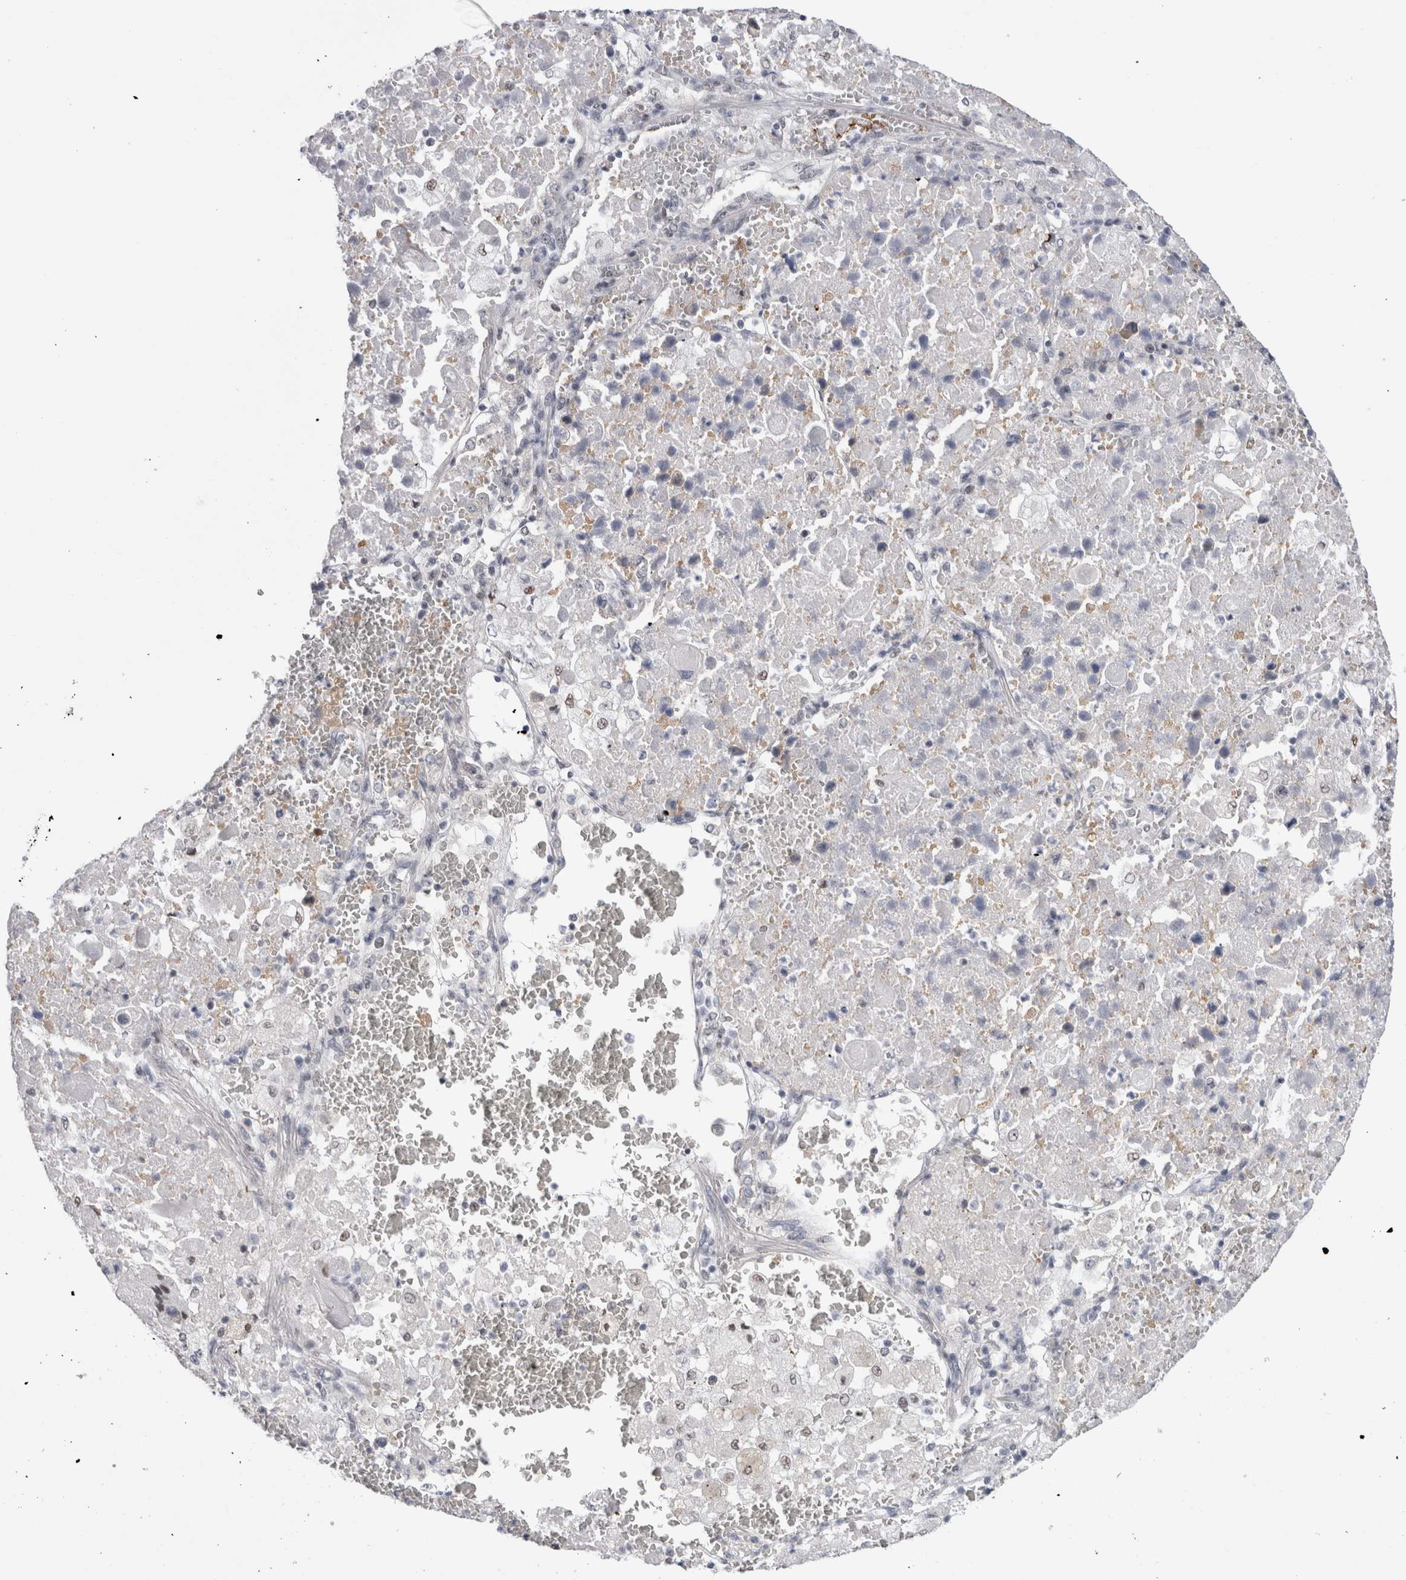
{"staining": {"intensity": "negative", "quantity": "none", "location": "none"}, "tissue": "lung cancer", "cell_type": "Tumor cells", "image_type": "cancer", "snomed": [{"axis": "morphology", "description": "Squamous cell carcinoma, NOS"}, {"axis": "topography", "description": "Lung"}], "caption": "DAB (3,3'-diaminobenzidine) immunohistochemical staining of human squamous cell carcinoma (lung) reveals no significant positivity in tumor cells.", "gene": "API5", "patient": {"sex": "male", "age": 61}}